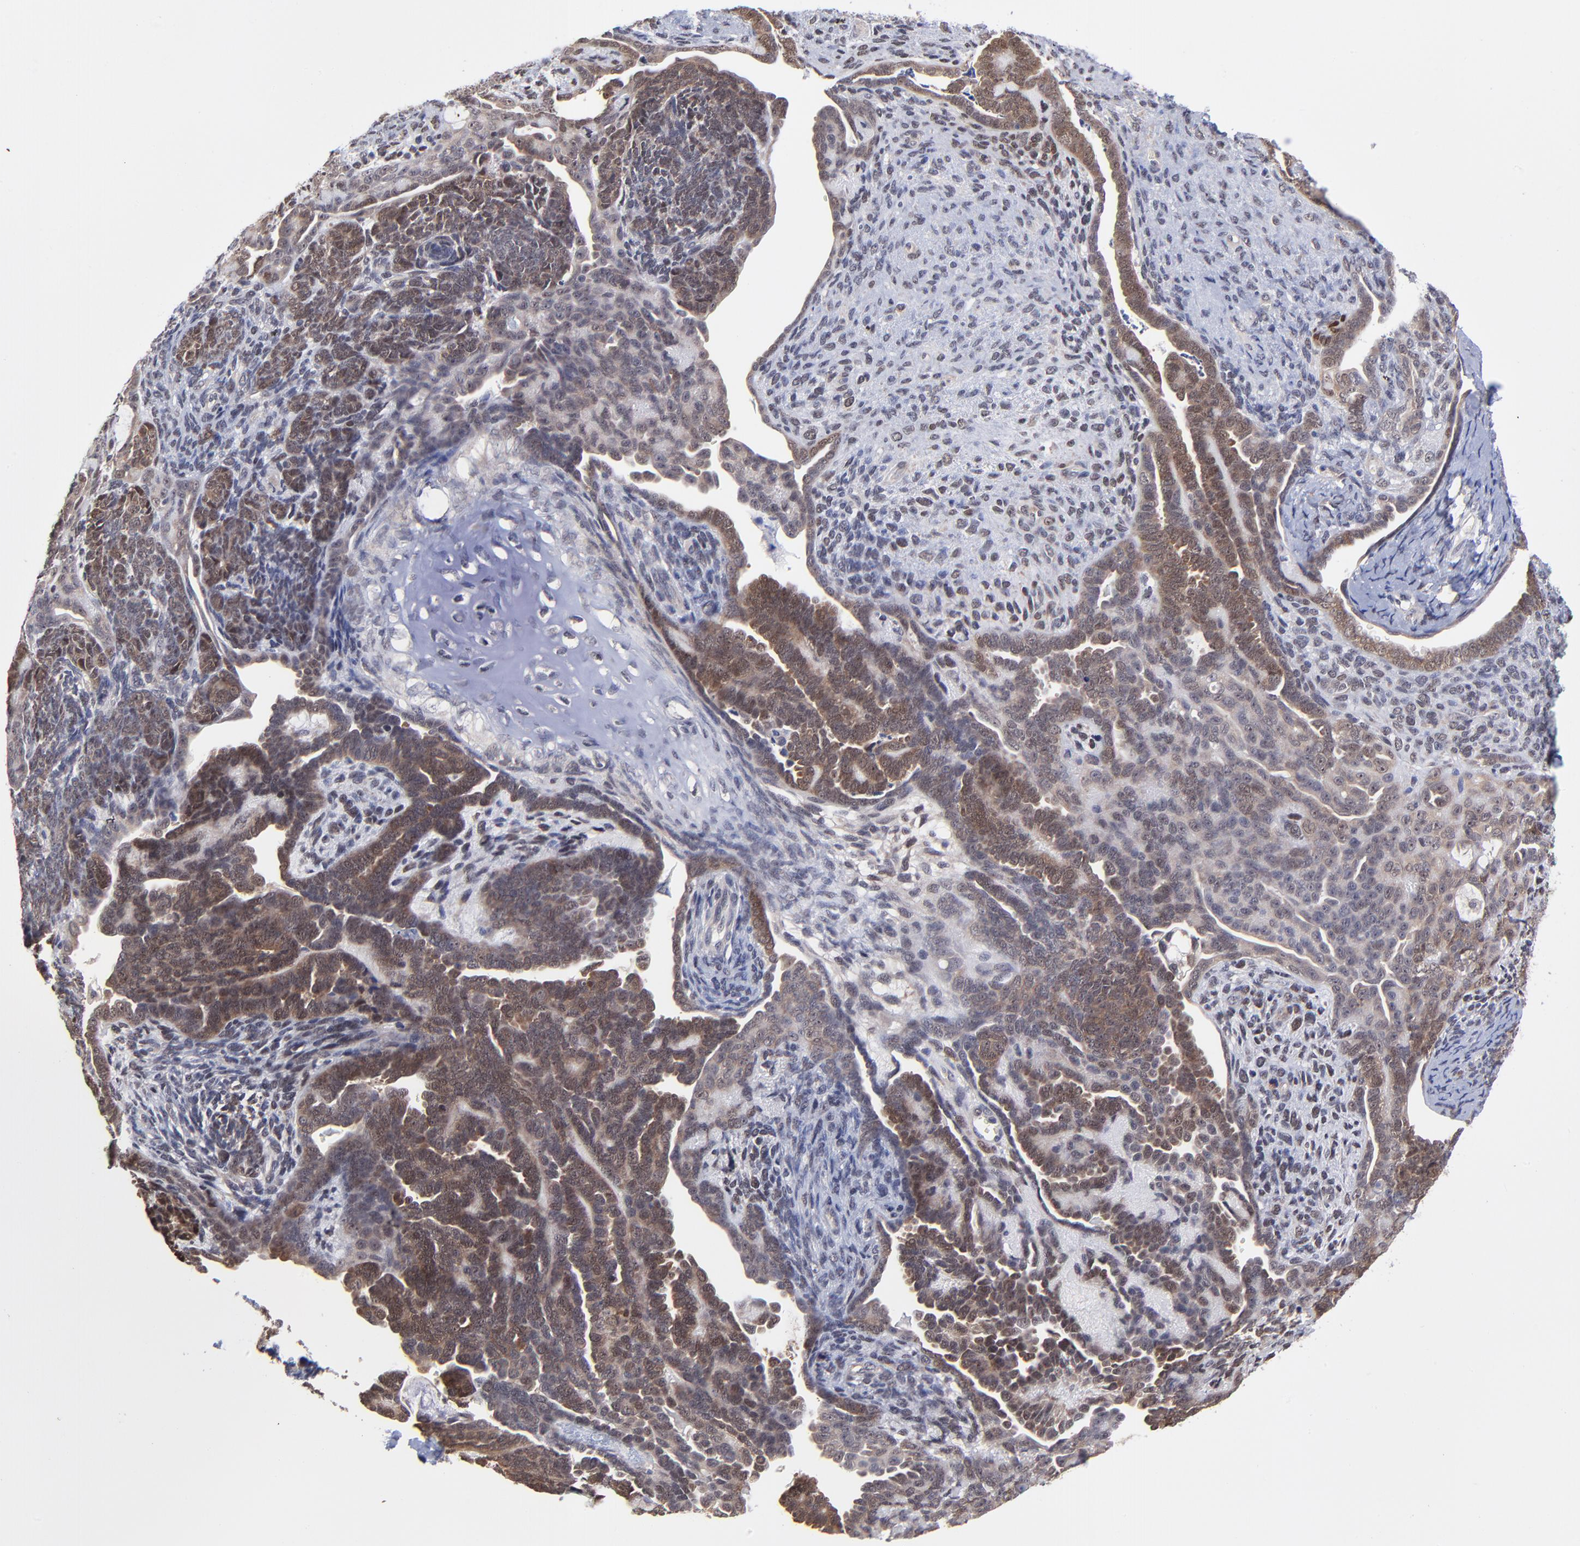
{"staining": {"intensity": "moderate", "quantity": ">75%", "location": "cytoplasmic/membranous,nuclear"}, "tissue": "endometrial cancer", "cell_type": "Tumor cells", "image_type": "cancer", "snomed": [{"axis": "morphology", "description": "Neoplasm, malignant, NOS"}, {"axis": "topography", "description": "Endometrium"}], "caption": "Immunohistochemistry micrograph of human endometrial cancer stained for a protein (brown), which shows medium levels of moderate cytoplasmic/membranous and nuclear staining in approximately >75% of tumor cells.", "gene": "UBE2E3", "patient": {"sex": "female", "age": 74}}